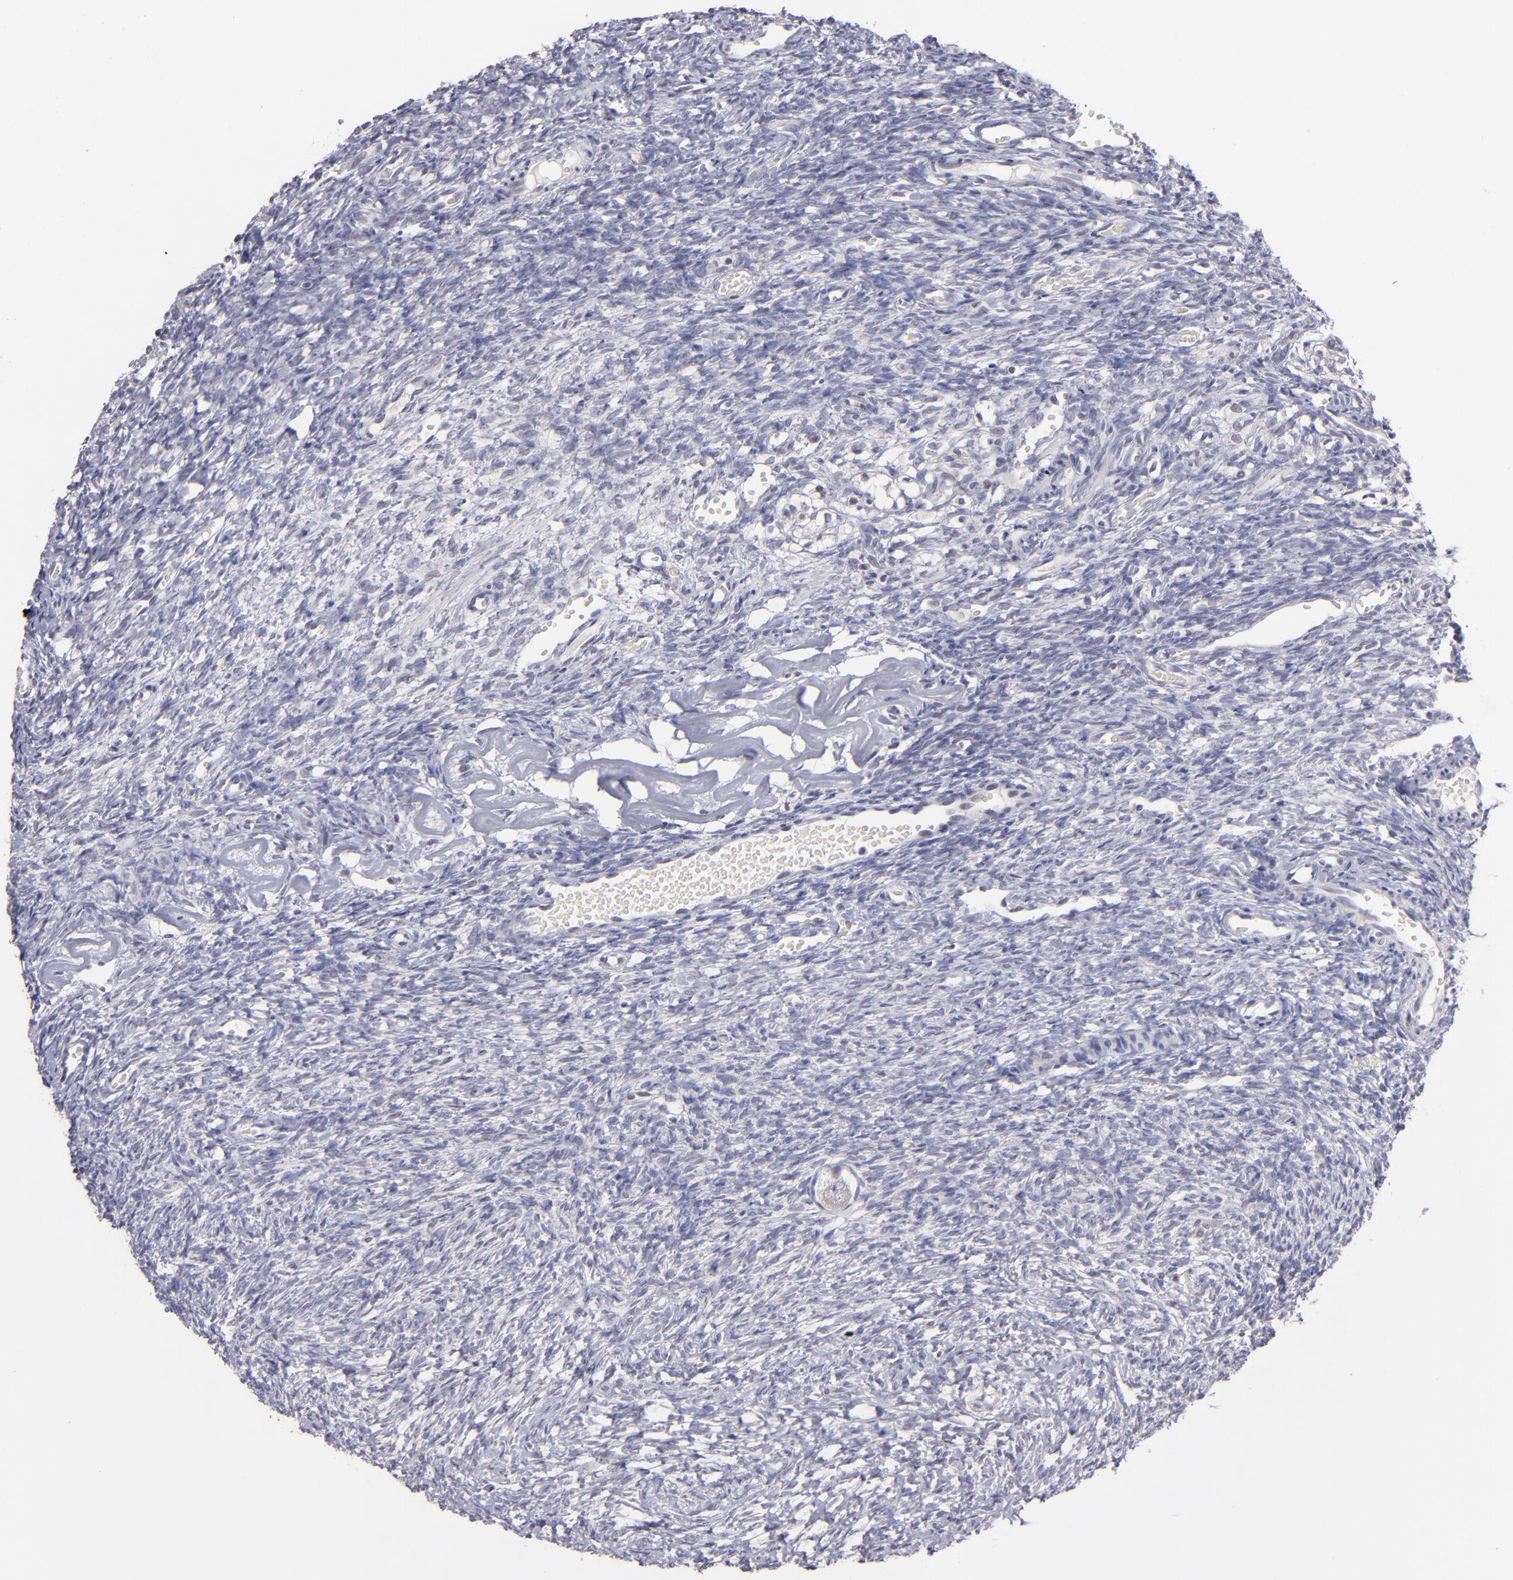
{"staining": {"intensity": "negative", "quantity": "none", "location": "none"}, "tissue": "ovary", "cell_type": "Follicle cells", "image_type": "normal", "snomed": [{"axis": "morphology", "description": "Normal tissue, NOS"}, {"axis": "topography", "description": "Ovary"}], "caption": "IHC micrograph of normal ovary stained for a protein (brown), which shows no expression in follicle cells.", "gene": "OTUB2", "patient": {"sex": "female", "age": 35}}